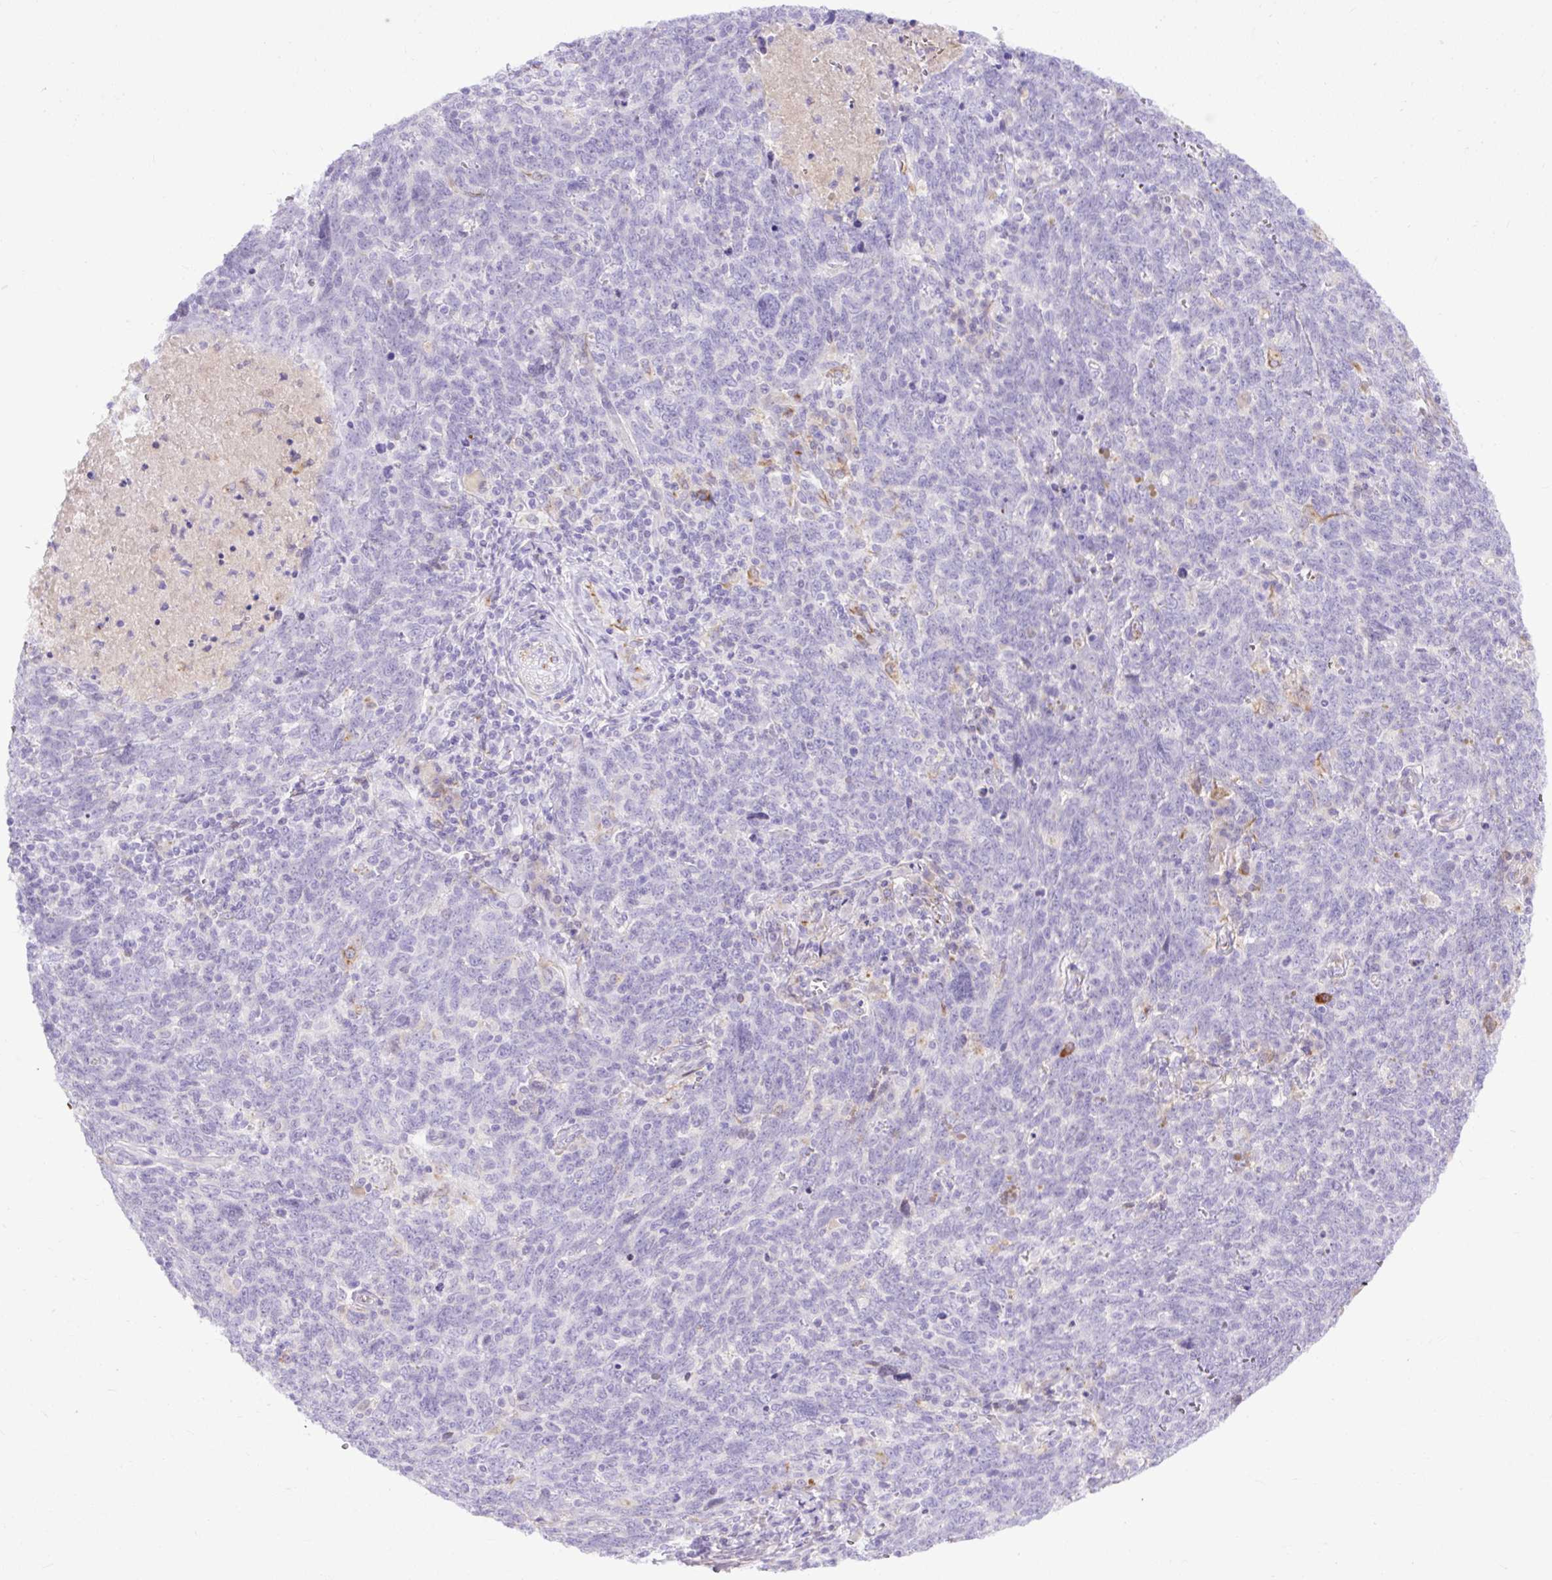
{"staining": {"intensity": "negative", "quantity": "none", "location": "none"}, "tissue": "lung cancer", "cell_type": "Tumor cells", "image_type": "cancer", "snomed": [{"axis": "morphology", "description": "Squamous cell carcinoma, NOS"}, {"axis": "topography", "description": "Lung"}], "caption": "Immunohistochemistry of lung cancer (squamous cell carcinoma) reveals no staining in tumor cells.", "gene": "SPTBN5", "patient": {"sex": "female", "age": 72}}